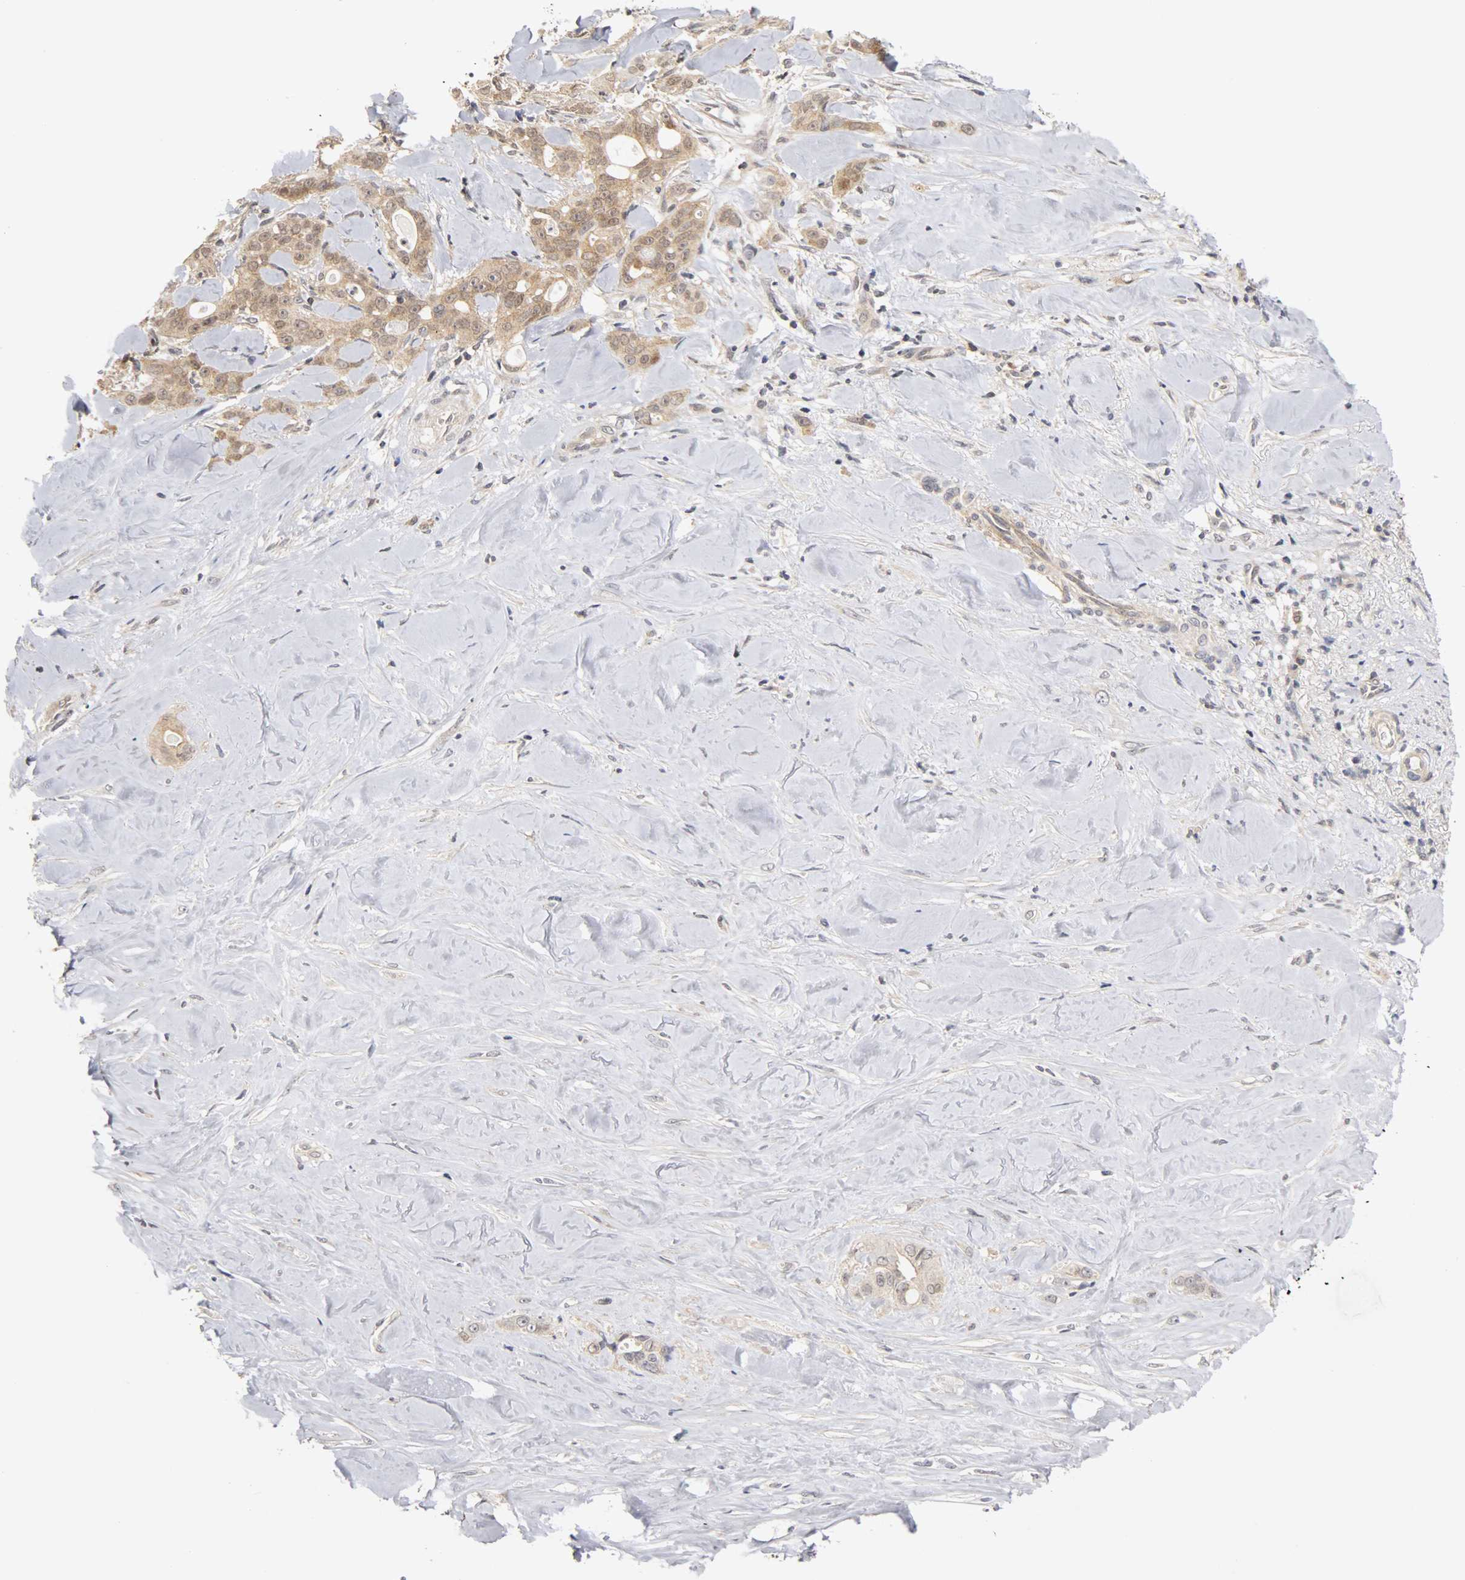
{"staining": {"intensity": "moderate", "quantity": "25%-75%", "location": "cytoplasmic/membranous,nuclear"}, "tissue": "liver cancer", "cell_type": "Tumor cells", "image_type": "cancer", "snomed": [{"axis": "morphology", "description": "Cholangiocarcinoma"}, {"axis": "topography", "description": "Liver"}], "caption": "Immunohistochemical staining of human liver cancer reveals medium levels of moderate cytoplasmic/membranous and nuclear protein positivity in about 25%-75% of tumor cells.", "gene": "UBE2M", "patient": {"sex": "female", "age": 67}}